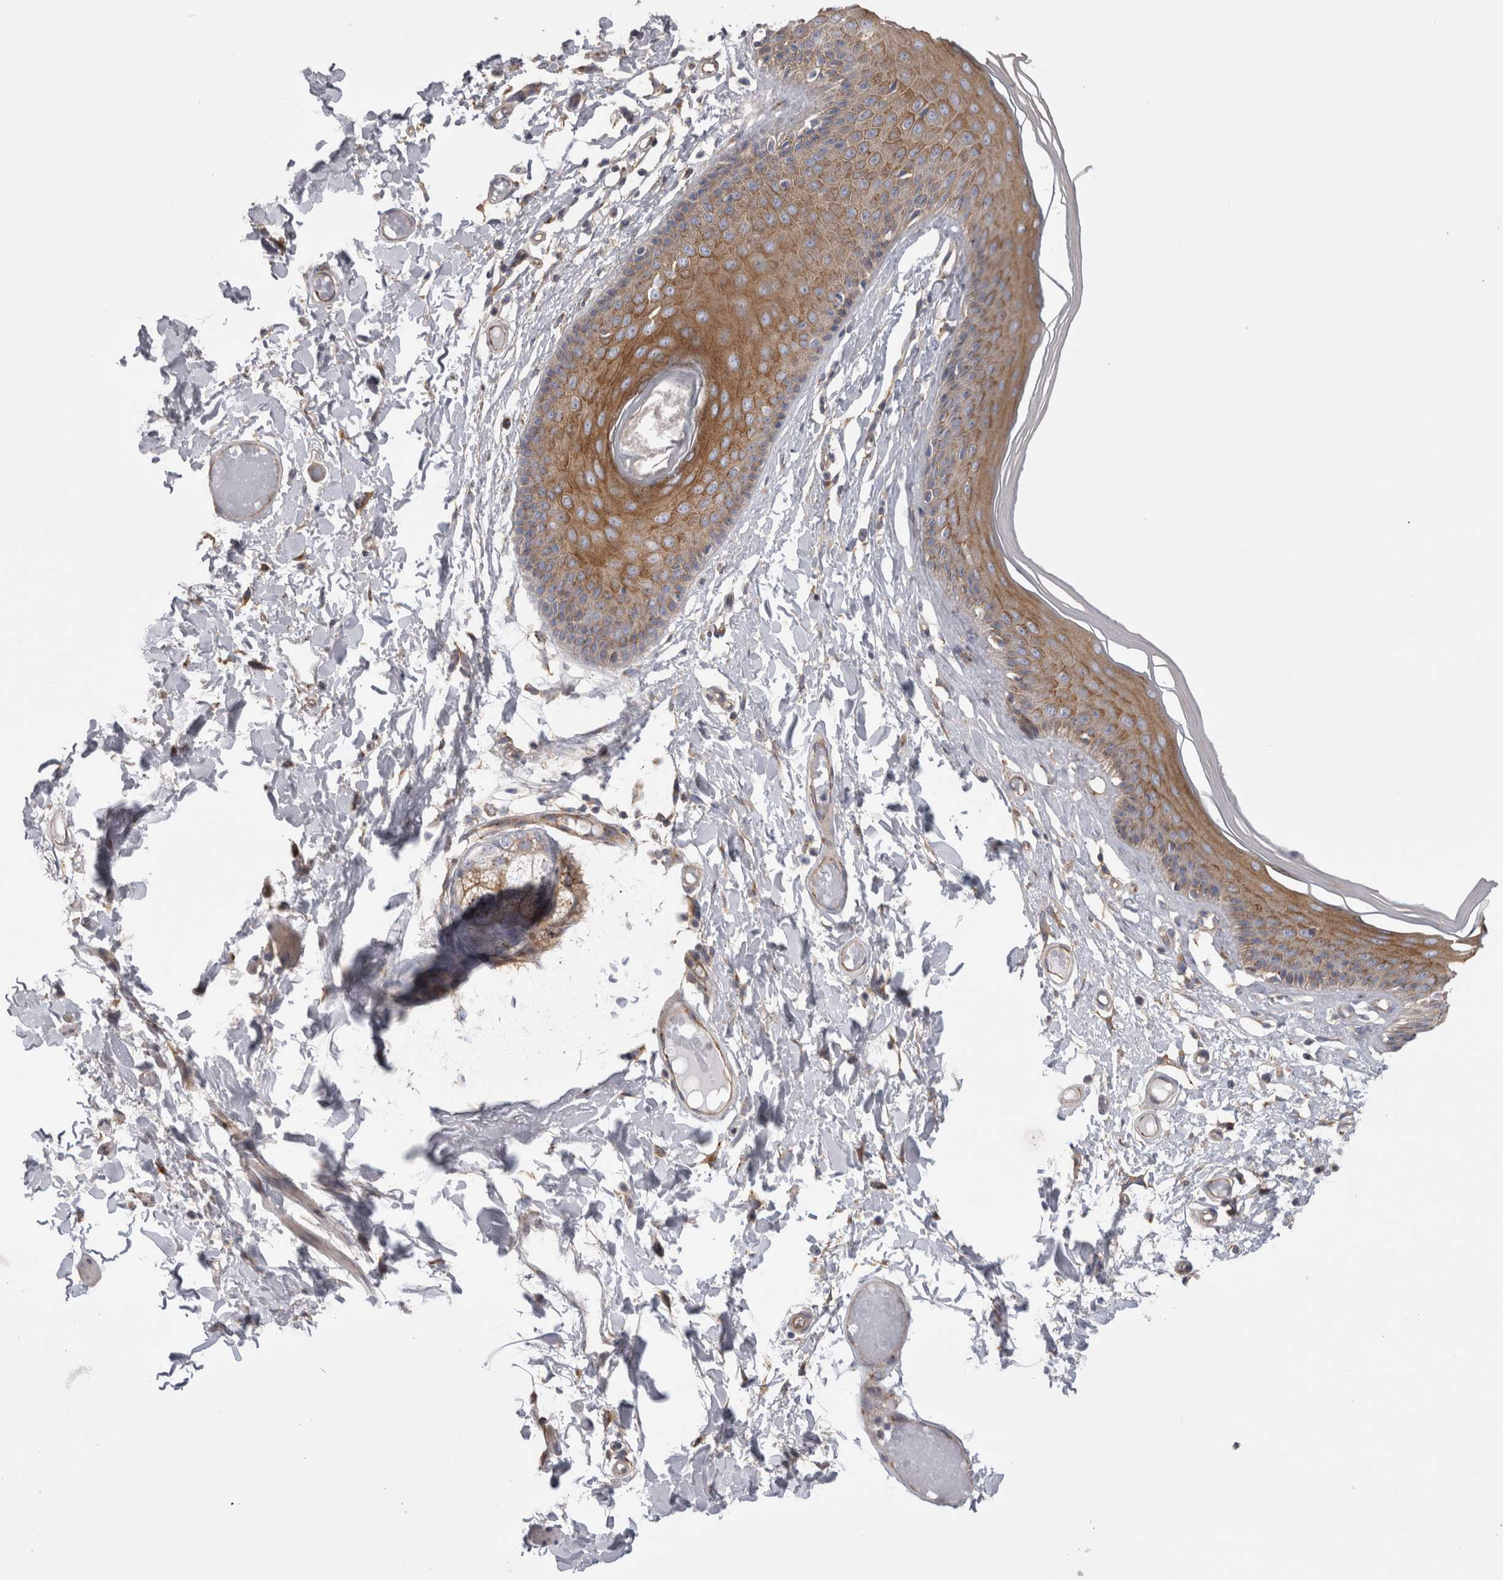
{"staining": {"intensity": "moderate", "quantity": ">75%", "location": "cytoplasmic/membranous"}, "tissue": "skin", "cell_type": "Epidermal cells", "image_type": "normal", "snomed": [{"axis": "morphology", "description": "Normal tissue, NOS"}, {"axis": "topography", "description": "Vulva"}], "caption": "Protein staining reveals moderate cytoplasmic/membranous expression in approximately >75% of epidermal cells in unremarkable skin.", "gene": "ATXN3L", "patient": {"sex": "female", "age": 73}}